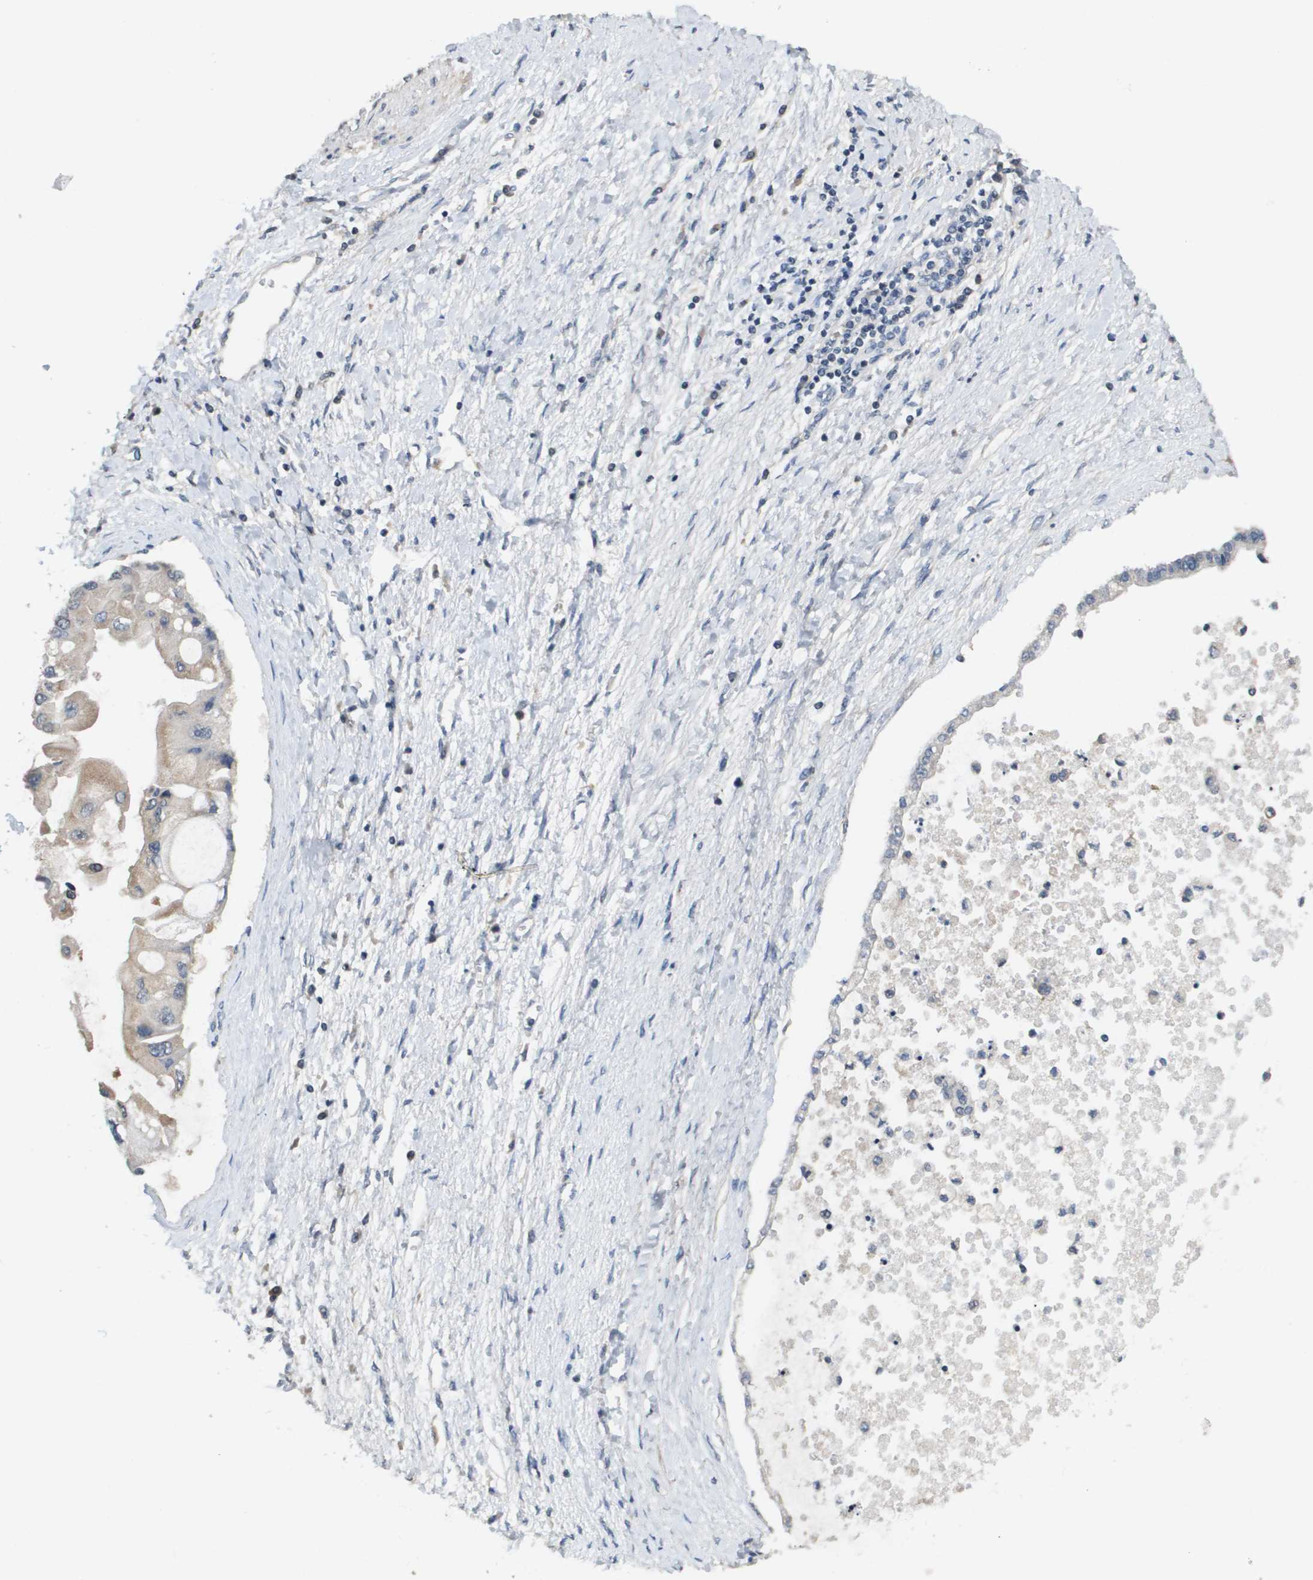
{"staining": {"intensity": "weak", "quantity": "25%-75%", "location": "cytoplasmic/membranous"}, "tissue": "liver cancer", "cell_type": "Tumor cells", "image_type": "cancer", "snomed": [{"axis": "morphology", "description": "Cholangiocarcinoma"}, {"axis": "topography", "description": "Liver"}], "caption": "Protein analysis of liver cholangiocarcinoma tissue shows weak cytoplasmic/membranous positivity in about 25%-75% of tumor cells. Using DAB (3,3'-diaminobenzidine) (brown) and hematoxylin (blue) stains, captured at high magnification using brightfield microscopy.", "gene": "CAPN11", "patient": {"sex": "male", "age": 50}}